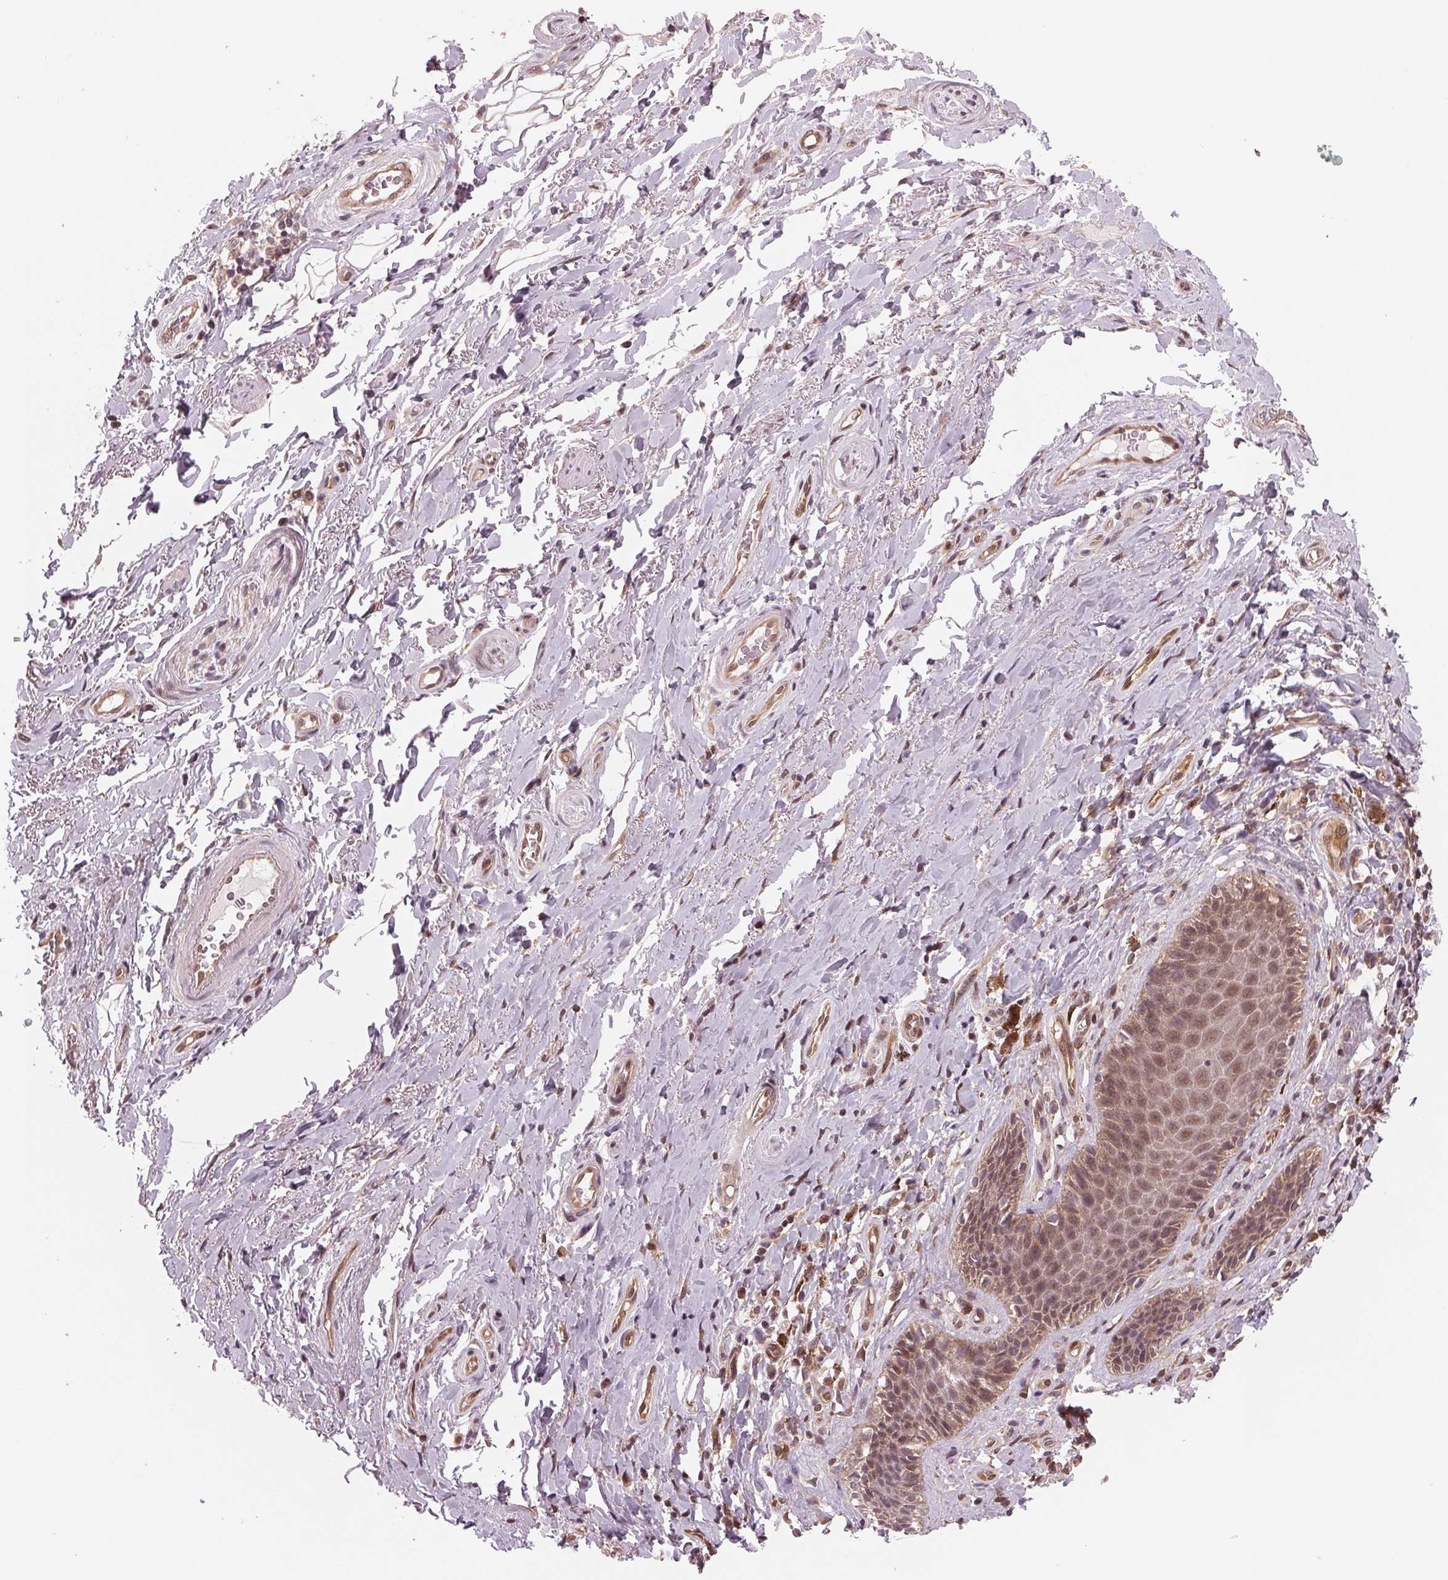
{"staining": {"intensity": "moderate", "quantity": "<25%", "location": "cytoplasmic/membranous,nuclear"}, "tissue": "adipose tissue", "cell_type": "Adipocytes", "image_type": "normal", "snomed": [{"axis": "morphology", "description": "Normal tissue, NOS"}, {"axis": "topography", "description": "Anal"}, {"axis": "topography", "description": "Peripheral nerve tissue"}], "caption": "The immunohistochemical stain highlights moderate cytoplasmic/membranous,nuclear staining in adipocytes of normal adipose tissue.", "gene": "STAT3", "patient": {"sex": "male", "age": 53}}